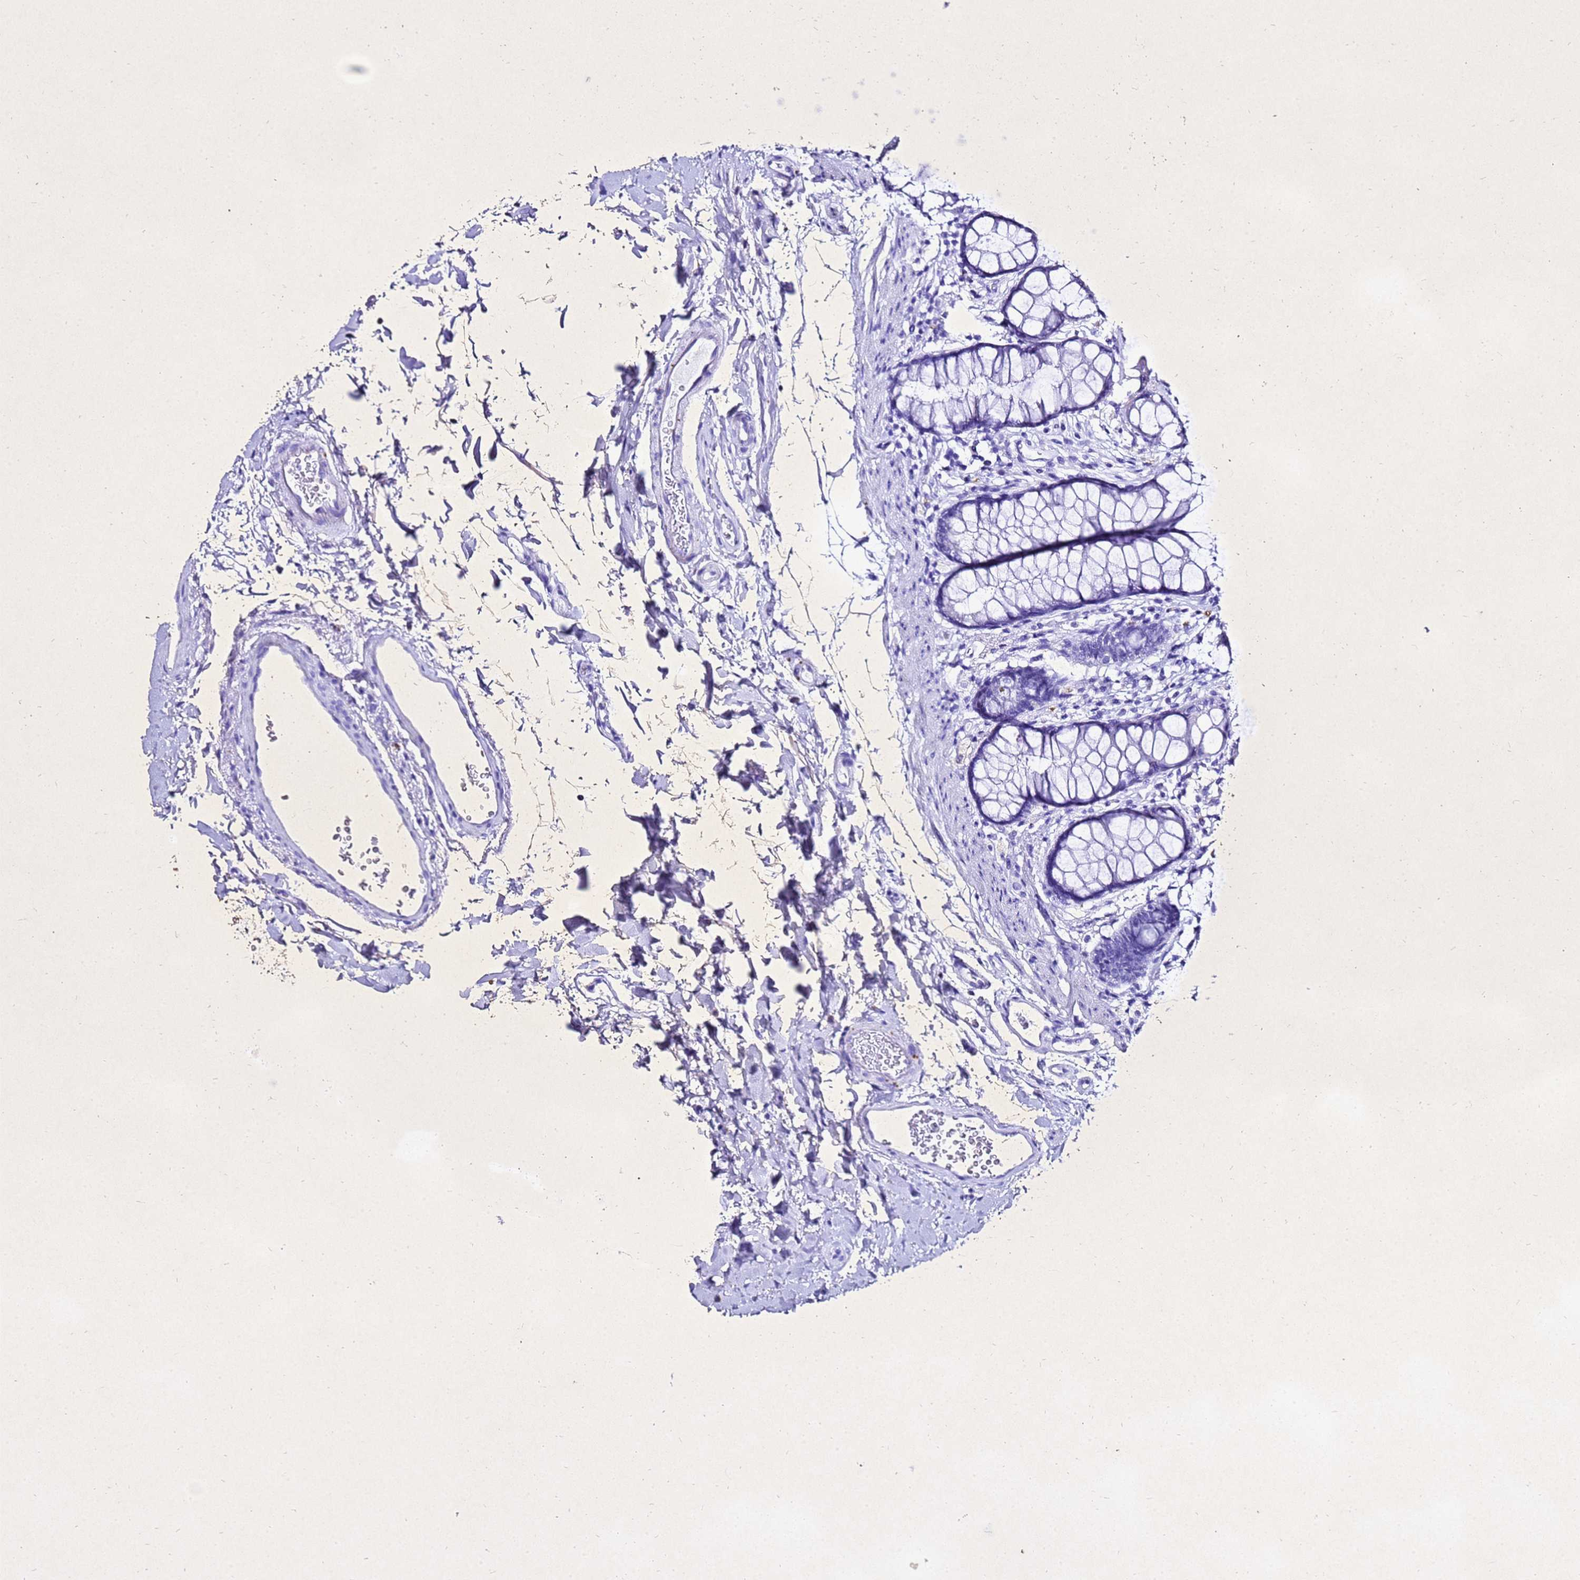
{"staining": {"intensity": "negative", "quantity": "none", "location": "none"}, "tissue": "rectum", "cell_type": "Glandular cells", "image_type": "normal", "snomed": [{"axis": "morphology", "description": "Normal tissue, NOS"}, {"axis": "topography", "description": "Rectum"}], "caption": "Glandular cells are negative for brown protein staining in benign rectum. The staining is performed using DAB brown chromogen with nuclei counter-stained in using hematoxylin.", "gene": "LIPF", "patient": {"sex": "female", "age": 65}}